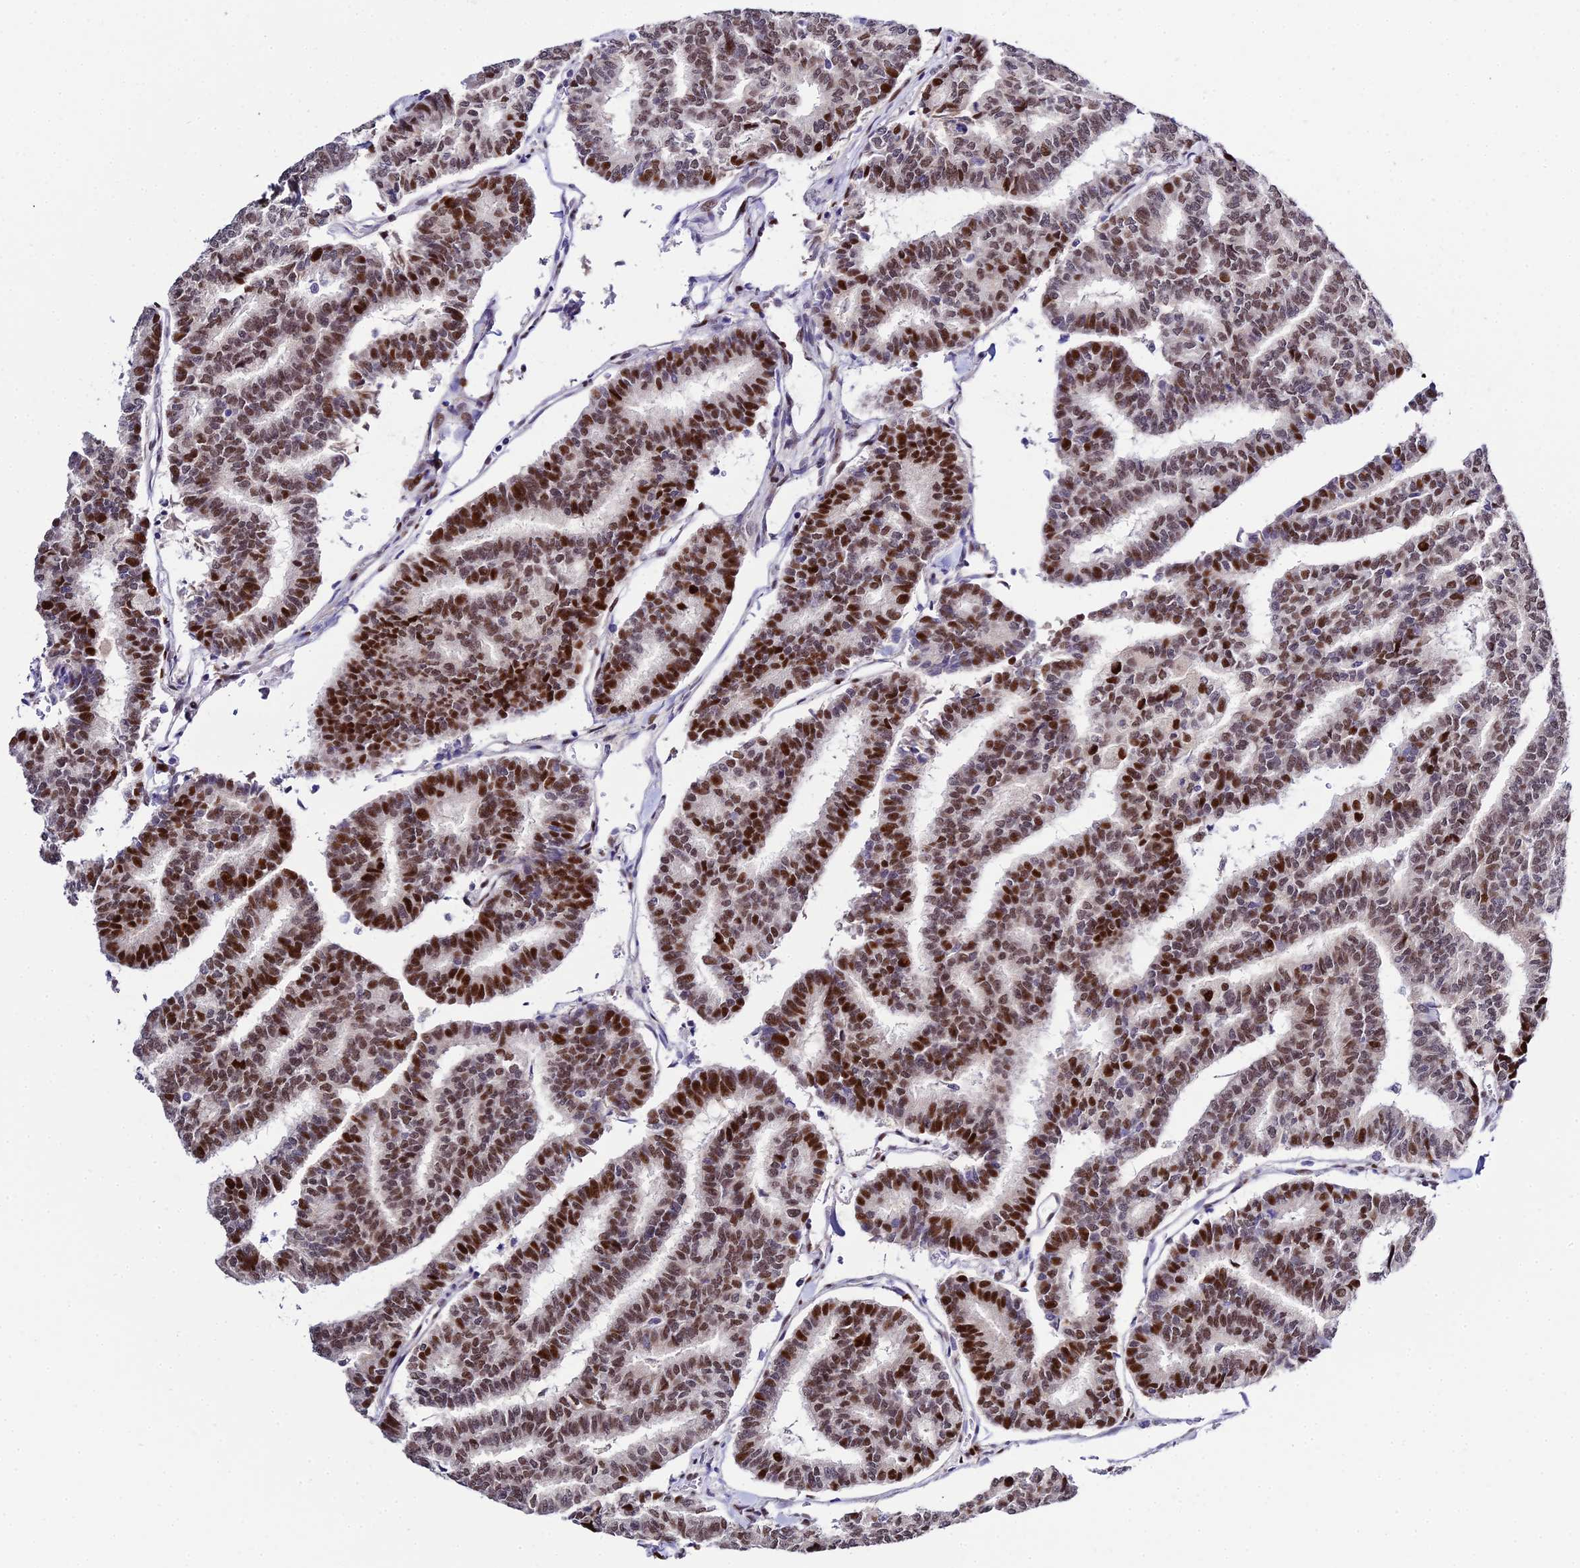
{"staining": {"intensity": "strong", "quantity": ">75%", "location": "nuclear"}, "tissue": "thyroid cancer", "cell_type": "Tumor cells", "image_type": "cancer", "snomed": [{"axis": "morphology", "description": "Papillary adenocarcinoma, NOS"}, {"axis": "topography", "description": "Thyroid gland"}], "caption": "Thyroid papillary adenocarcinoma was stained to show a protein in brown. There is high levels of strong nuclear expression in approximately >75% of tumor cells.", "gene": "POFUT2", "patient": {"sex": "female", "age": 35}}